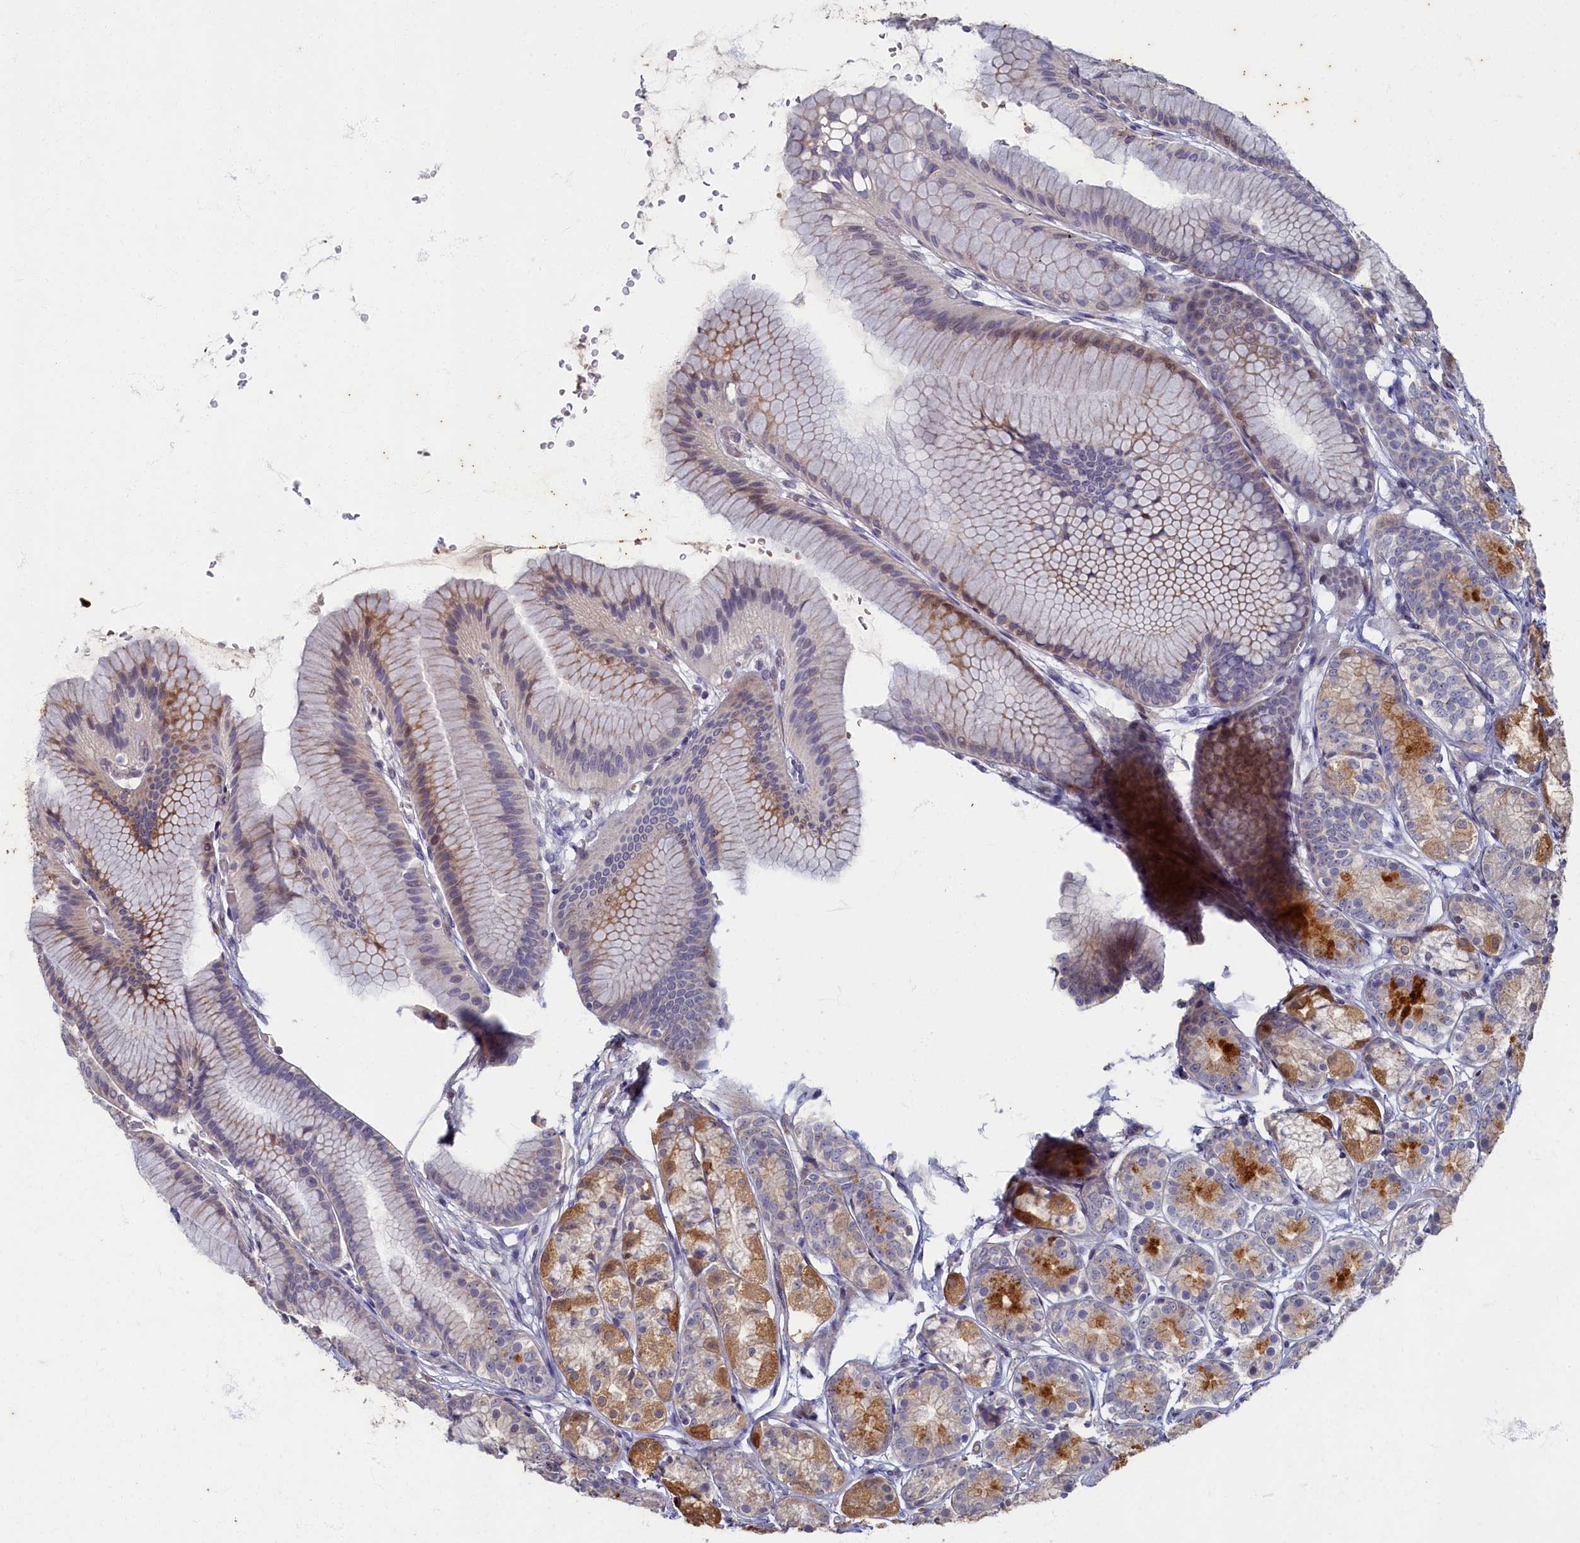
{"staining": {"intensity": "moderate", "quantity": "25%-75%", "location": "cytoplasmic/membranous"}, "tissue": "stomach", "cell_type": "Glandular cells", "image_type": "normal", "snomed": [{"axis": "morphology", "description": "Normal tissue, NOS"}, {"axis": "morphology", "description": "Adenocarcinoma, NOS"}, {"axis": "morphology", "description": "Adenocarcinoma, High grade"}, {"axis": "topography", "description": "Stomach, upper"}, {"axis": "topography", "description": "Stomach"}], "caption": "Immunohistochemical staining of unremarkable stomach exhibits 25%-75% levels of moderate cytoplasmic/membranous protein staining in about 25%-75% of glandular cells. (DAB IHC, brown staining for protein, blue staining for nuclei).", "gene": "HUNK", "patient": {"sex": "female", "age": 65}}